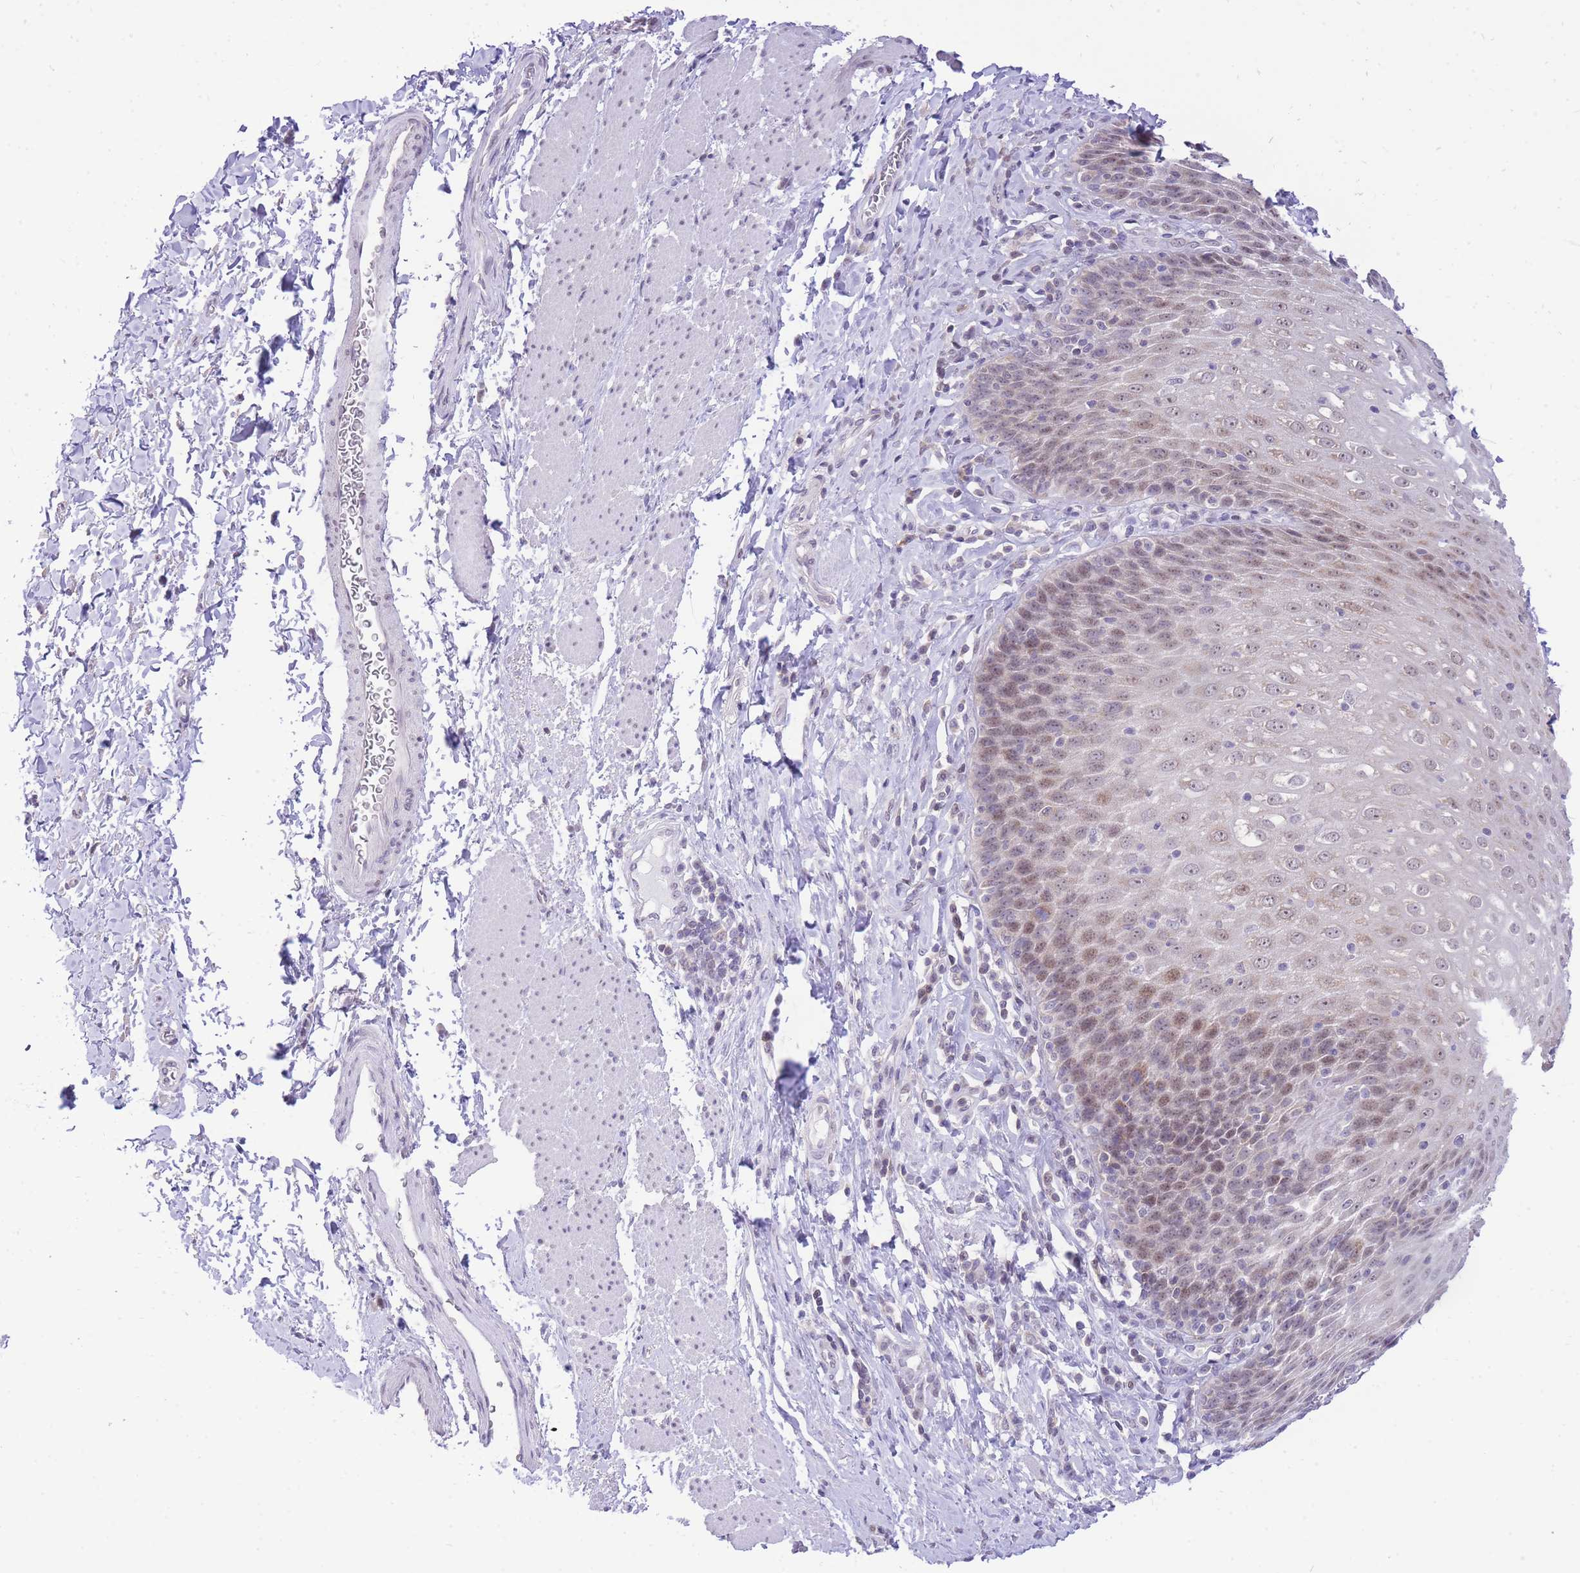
{"staining": {"intensity": "moderate", "quantity": "25%-75%", "location": "nuclear"}, "tissue": "esophagus", "cell_type": "Squamous epithelial cells", "image_type": "normal", "snomed": [{"axis": "morphology", "description": "Normal tissue, NOS"}, {"axis": "topography", "description": "Esophagus"}], "caption": "Brown immunohistochemical staining in unremarkable esophagus reveals moderate nuclear expression in approximately 25%-75% of squamous epithelial cells. The staining was performed using DAB (3,3'-diaminobenzidine) to visualize the protein expression in brown, while the nuclei were stained in blue with hematoxylin (Magnification: 20x).", "gene": "STK39", "patient": {"sex": "female", "age": 61}}